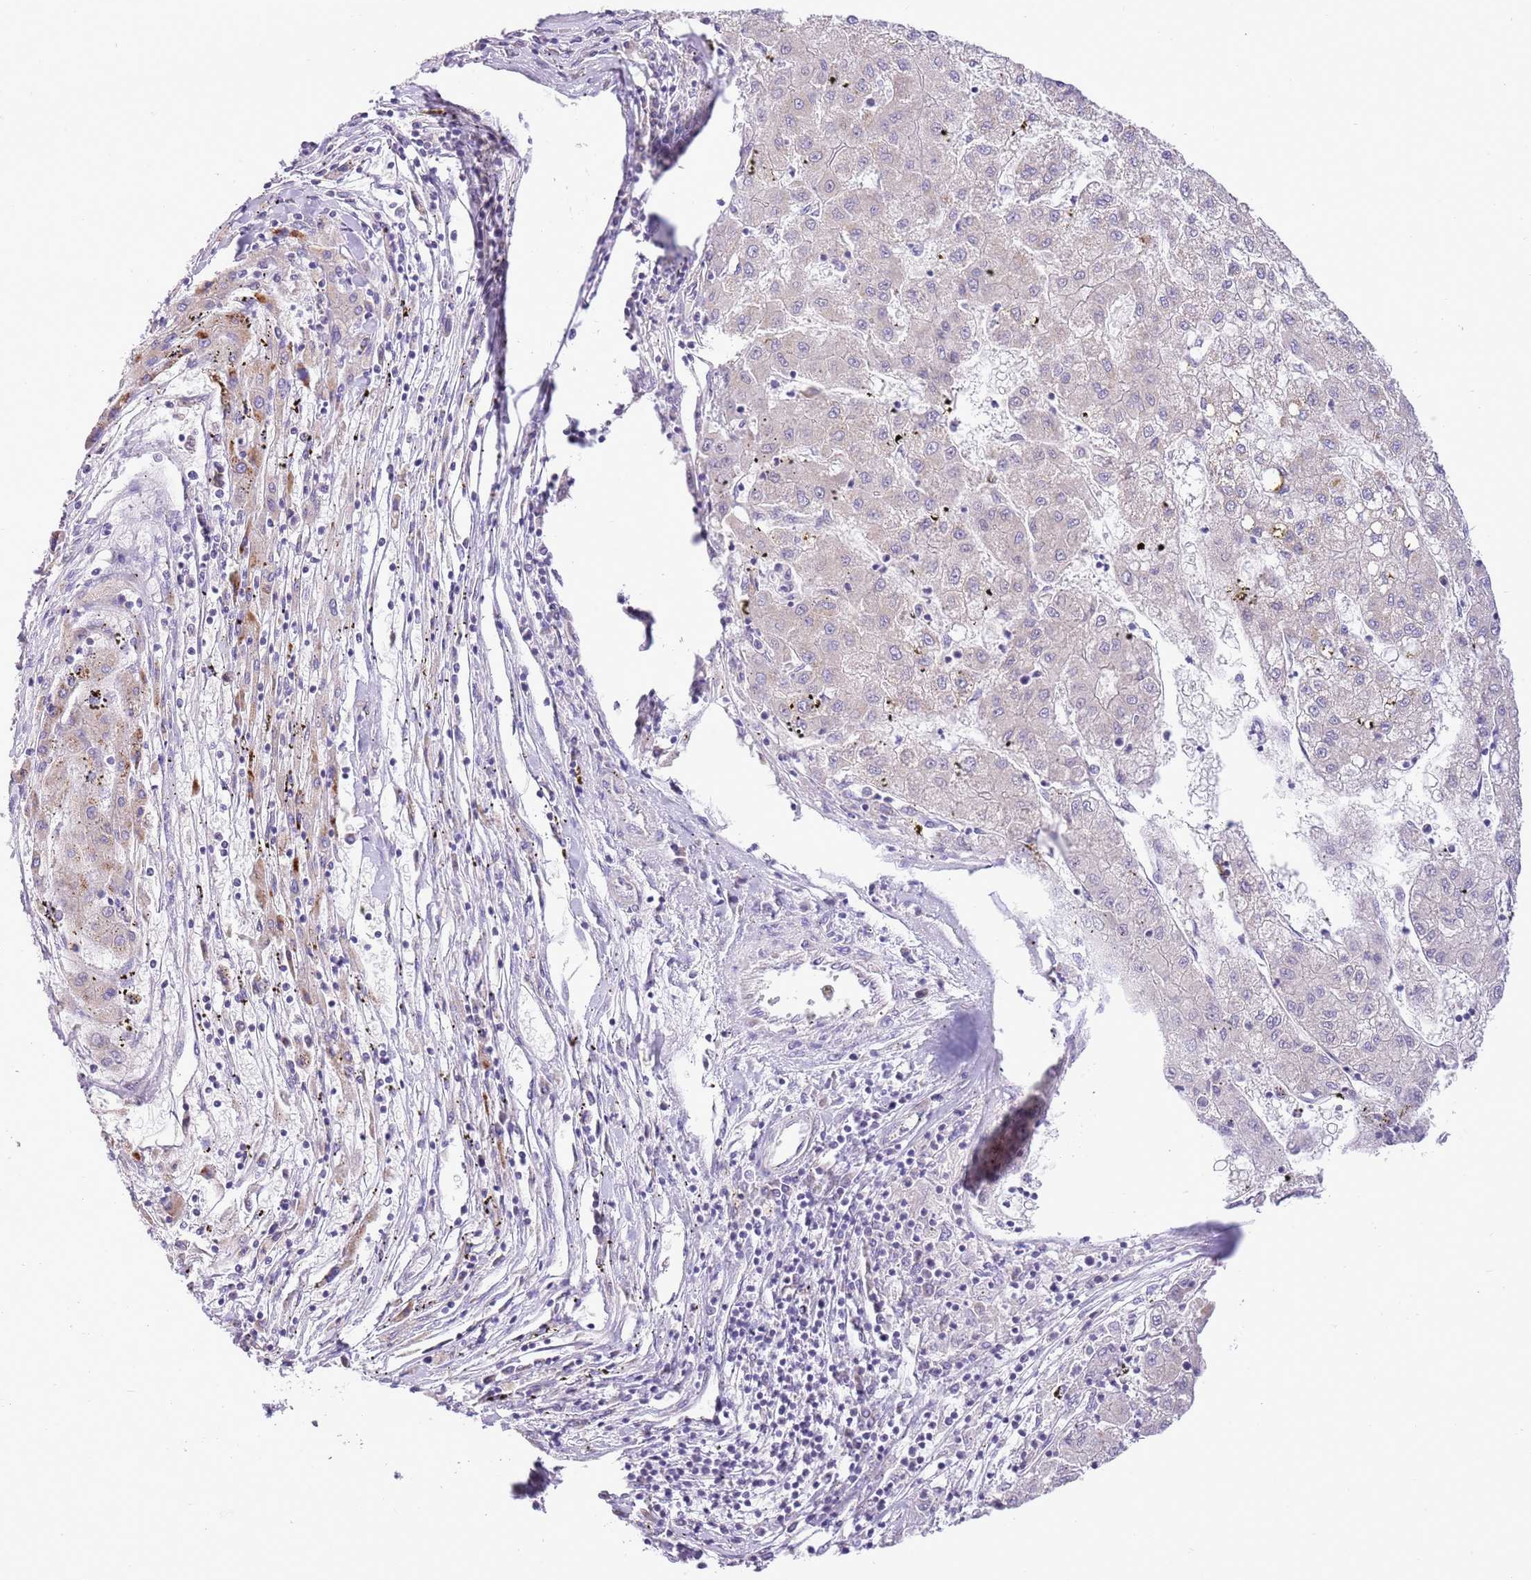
{"staining": {"intensity": "moderate", "quantity": "25%-75%", "location": "cytoplasmic/membranous"}, "tissue": "liver cancer", "cell_type": "Tumor cells", "image_type": "cancer", "snomed": [{"axis": "morphology", "description": "Carcinoma, Hepatocellular, NOS"}, {"axis": "topography", "description": "Liver"}], "caption": "Protein staining of liver cancer tissue shows moderate cytoplasmic/membranous expression in approximately 25%-75% of tumor cells.", "gene": "OAZ2", "patient": {"sex": "male", "age": 72}}